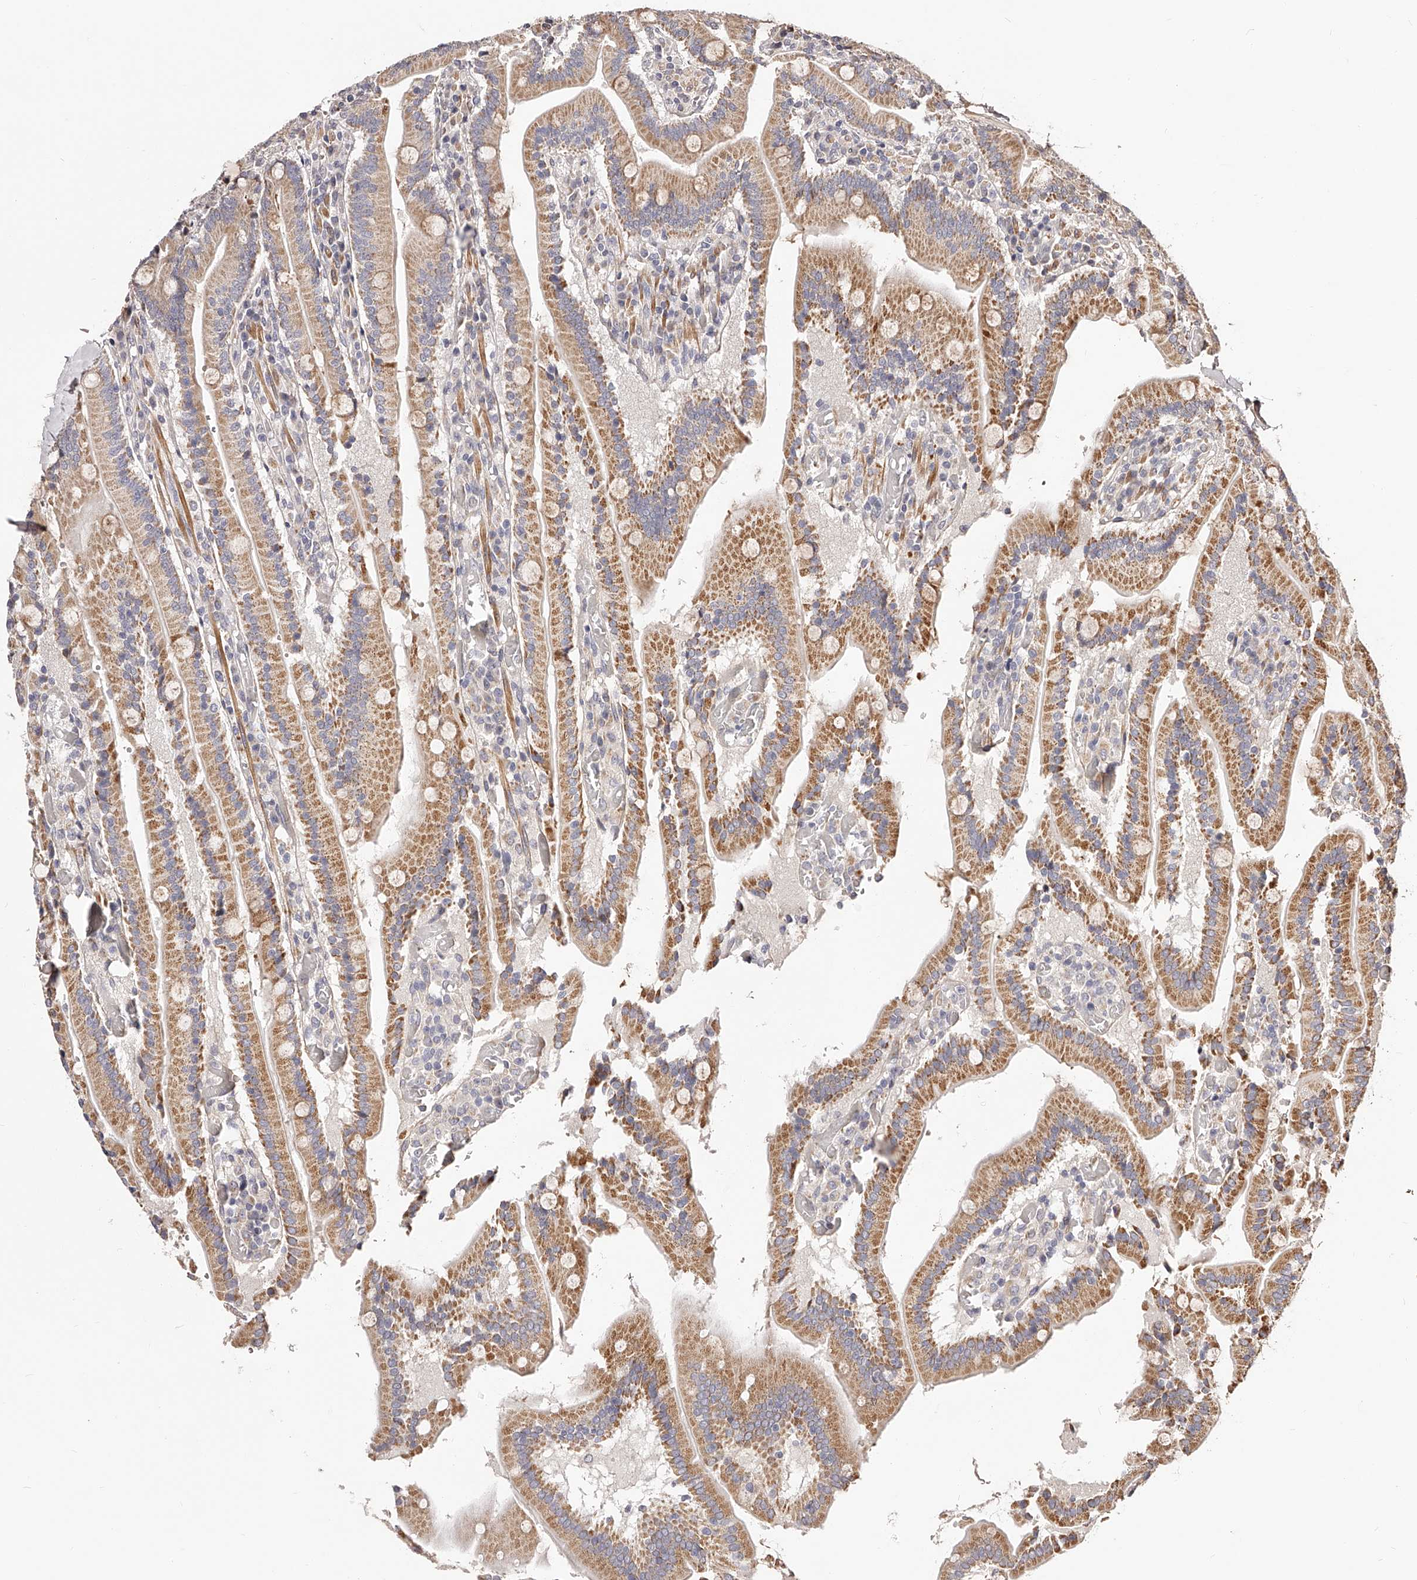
{"staining": {"intensity": "moderate", "quantity": ">75%", "location": "cytoplasmic/membranous"}, "tissue": "duodenum", "cell_type": "Glandular cells", "image_type": "normal", "snomed": [{"axis": "morphology", "description": "Normal tissue, NOS"}, {"axis": "topography", "description": "Duodenum"}], "caption": "Protein analysis of unremarkable duodenum demonstrates moderate cytoplasmic/membranous positivity in about >75% of glandular cells.", "gene": "ZNF502", "patient": {"sex": "female", "age": 62}}